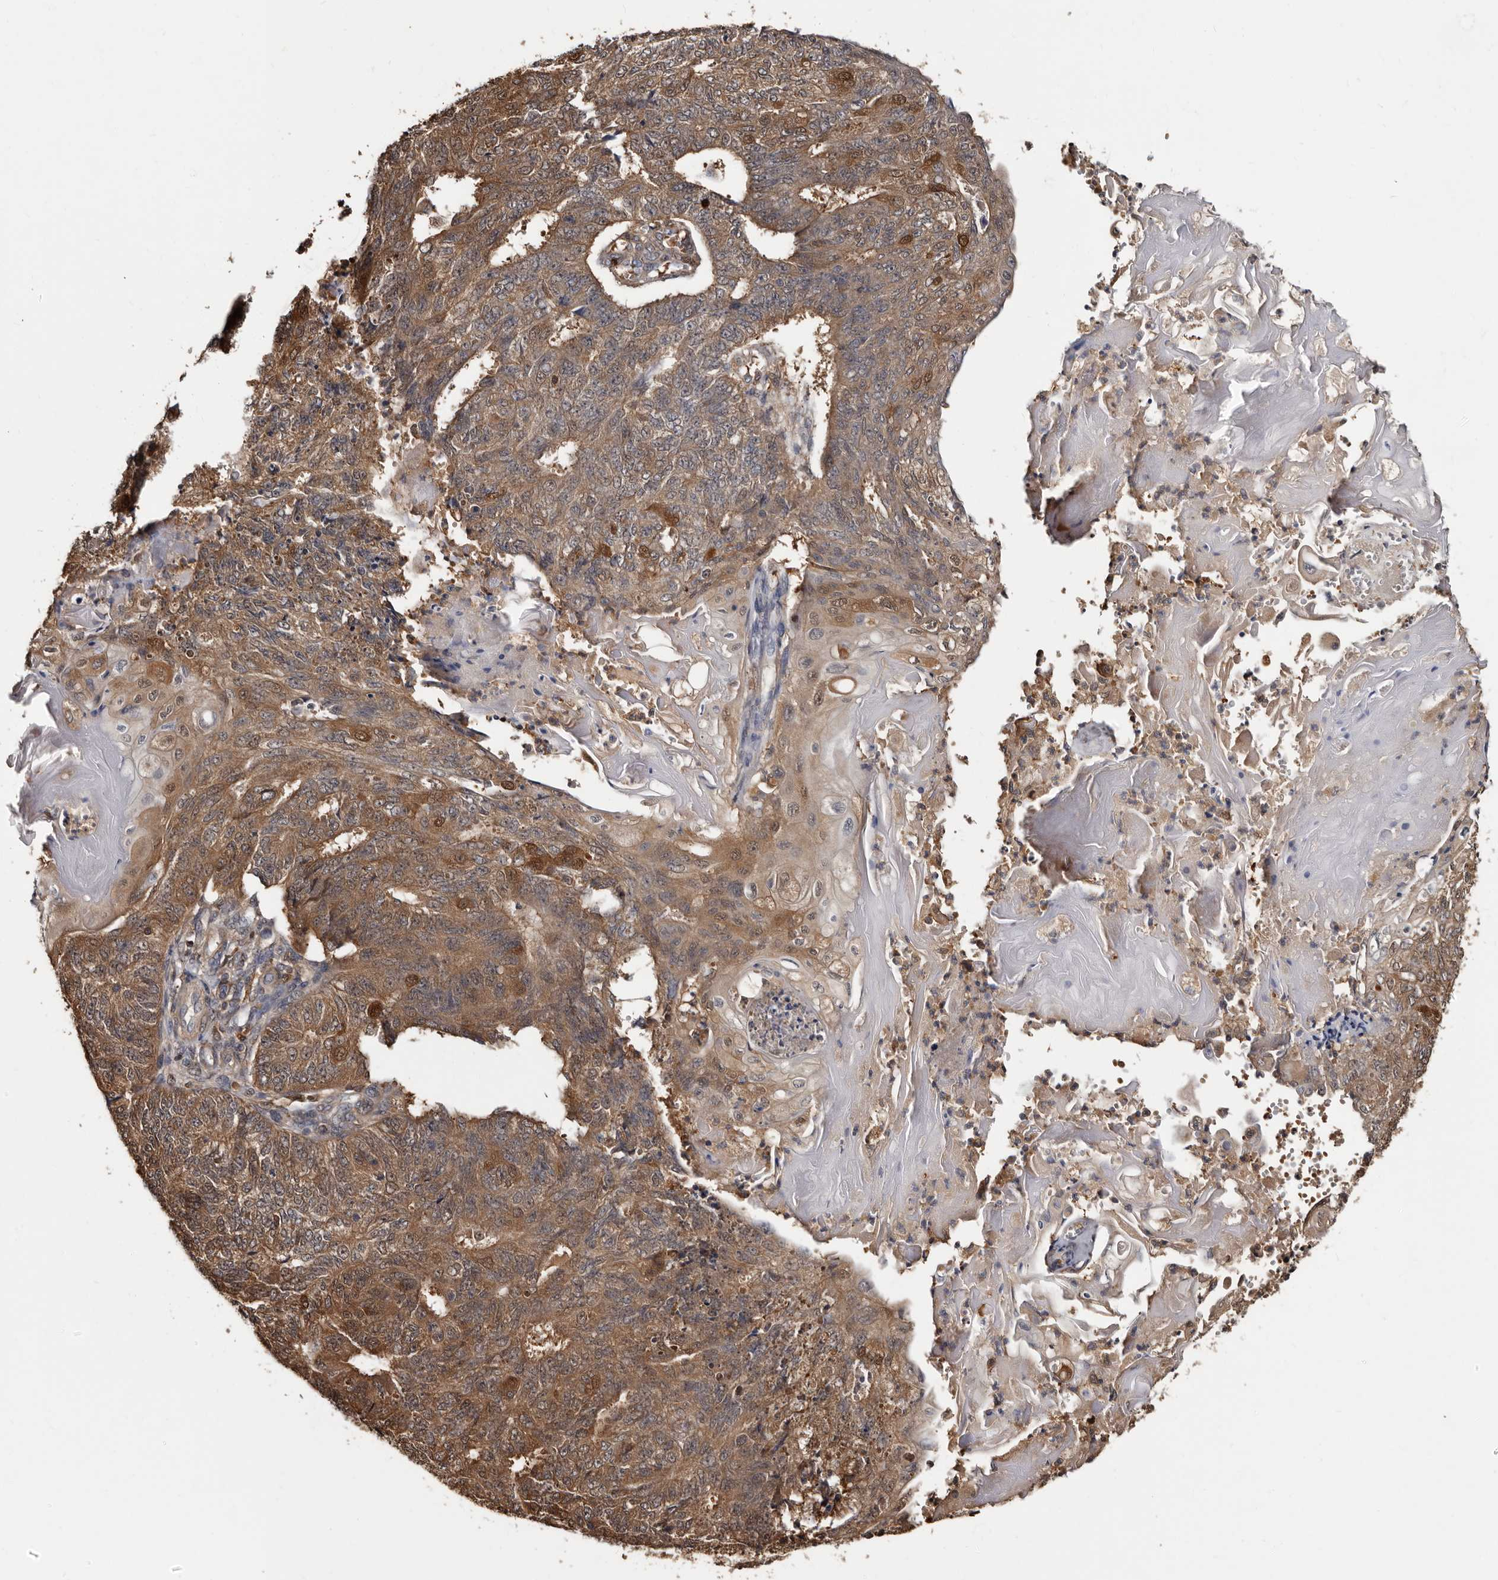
{"staining": {"intensity": "moderate", "quantity": ">75%", "location": "cytoplasmic/membranous,nuclear"}, "tissue": "endometrial cancer", "cell_type": "Tumor cells", "image_type": "cancer", "snomed": [{"axis": "morphology", "description": "Adenocarcinoma, NOS"}, {"axis": "topography", "description": "Endometrium"}], "caption": "Endometrial adenocarcinoma stained with immunohistochemistry reveals moderate cytoplasmic/membranous and nuclear staining in approximately >75% of tumor cells. Using DAB (brown) and hematoxylin (blue) stains, captured at high magnification using brightfield microscopy.", "gene": "DNPH1", "patient": {"sex": "female", "age": 32}}